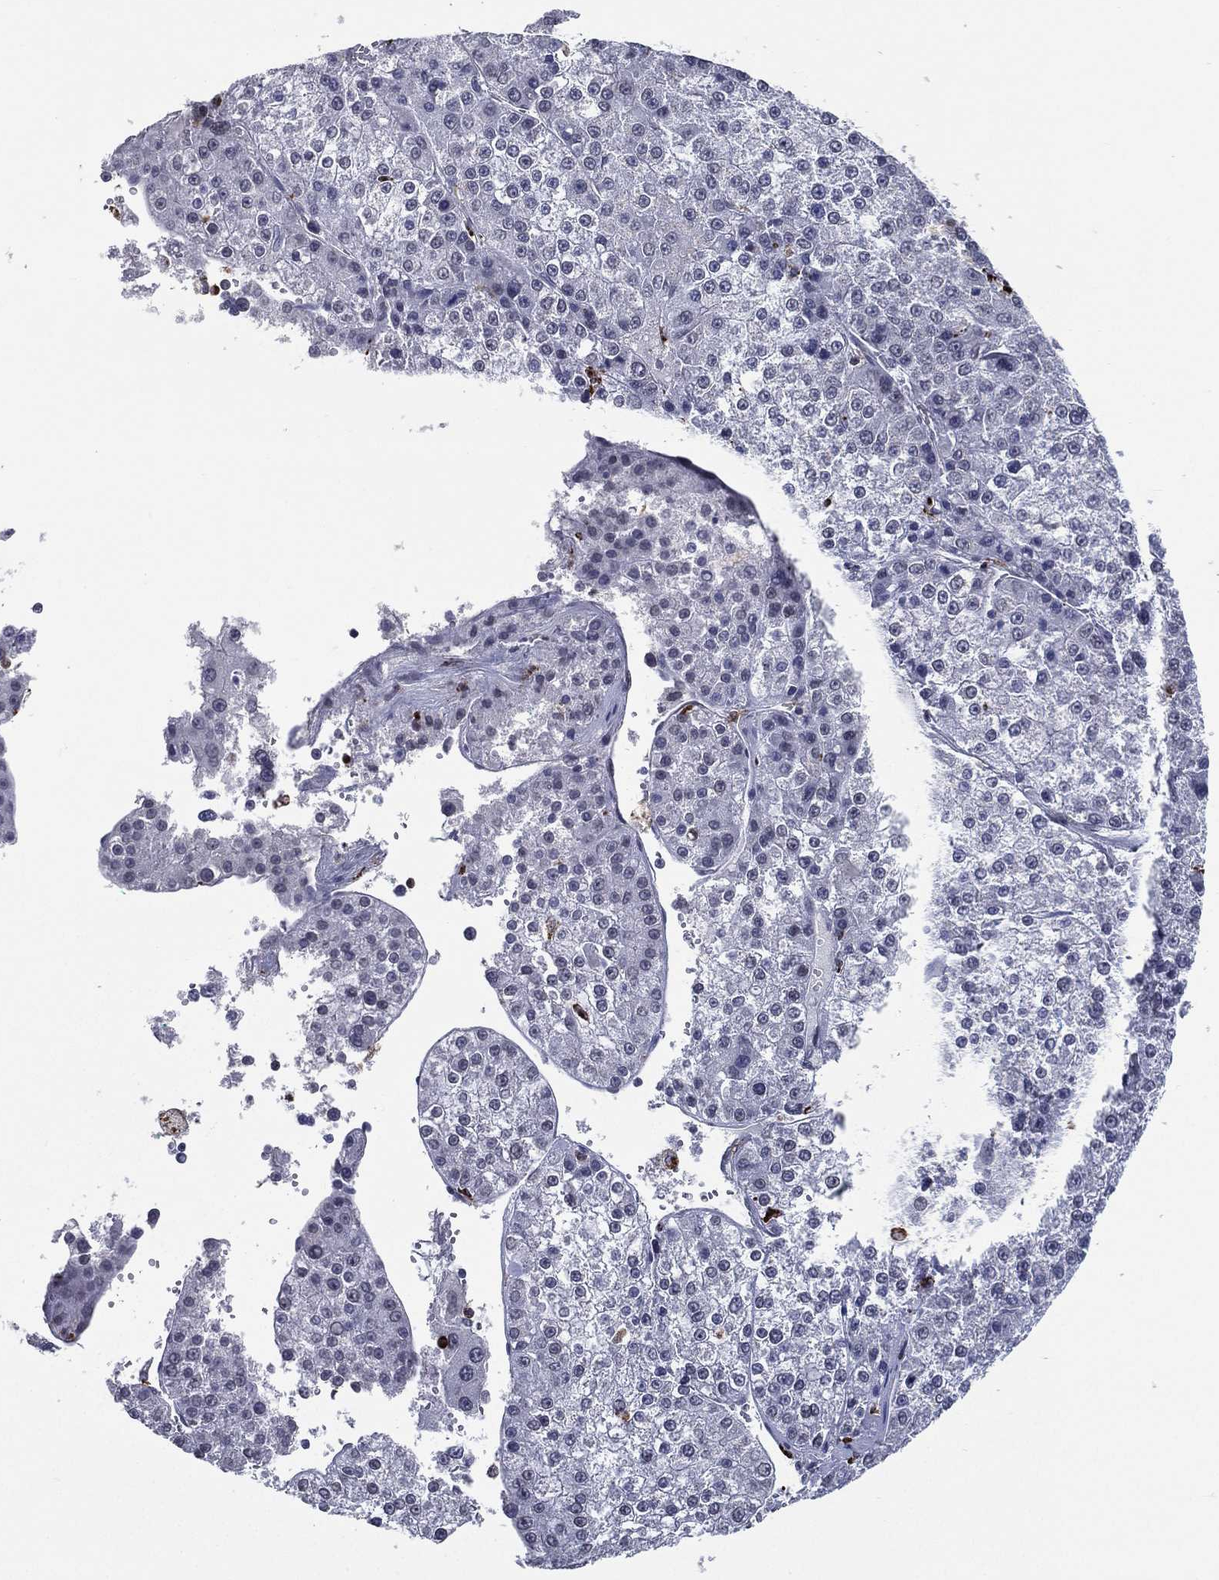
{"staining": {"intensity": "negative", "quantity": "none", "location": "none"}, "tissue": "liver cancer", "cell_type": "Tumor cells", "image_type": "cancer", "snomed": [{"axis": "morphology", "description": "Carcinoma, Hepatocellular, NOS"}, {"axis": "topography", "description": "Liver"}], "caption": "IHC of hepatocellular carcinoma (liver) reveals no expression in tumor cells.", "gene": "EVI2B", "patient": {"sex": "female", "age": 73}}